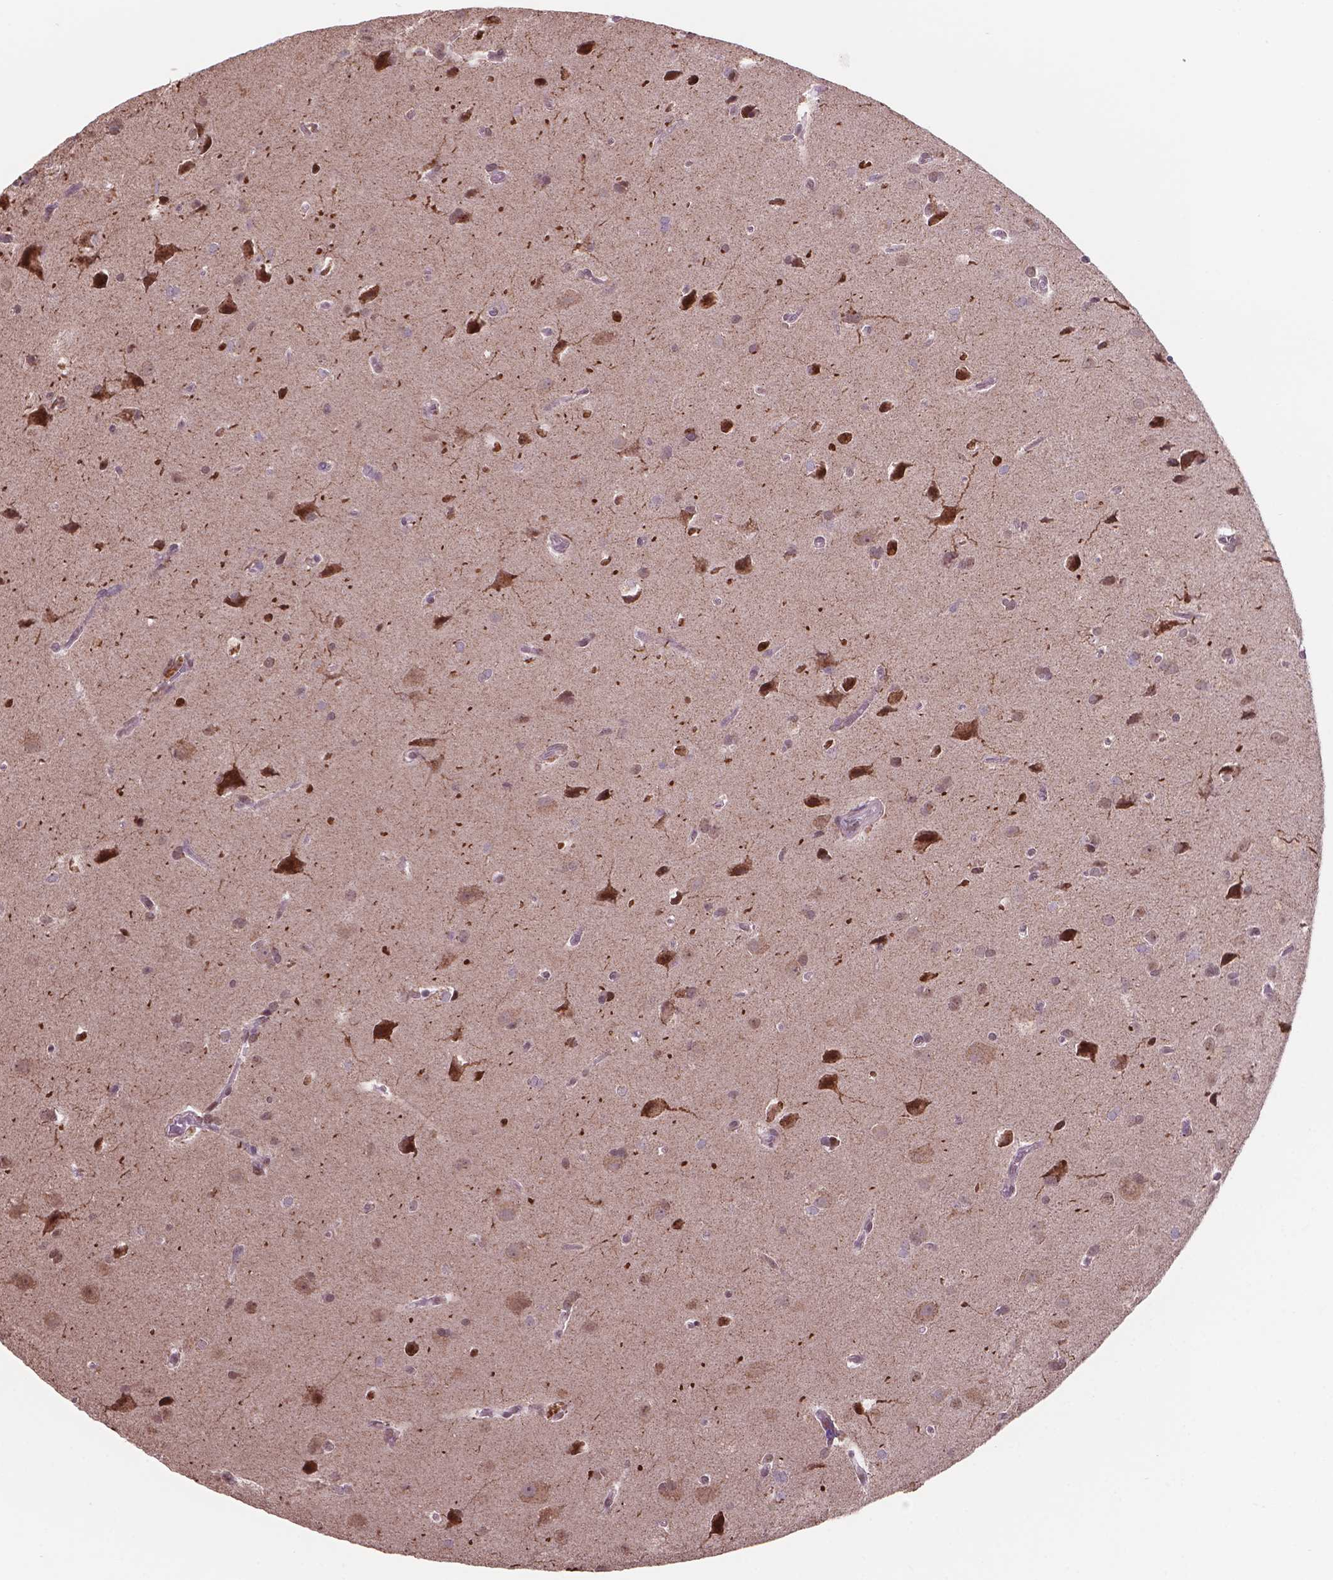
{"staining": {"intensity": "moderate", "quantity": ">75%", "location": "cytoplasmic/membranous,nuclear"}, "tissue": "glioma", "cell_type": "Tumor cells", "image_type": "cancer", "snomed": [{"axis": "morphology", "description": "Glioma, malignant, Low grade"}, {"axis": "topography", "description": "Brain"}], "caption": "A histopathology image of glioma stained for a protein demonstrates moderate cytoplasmic/membranous and nuclear brown staining in tumor cells. (IHC, brightfield microscopy, high magnification).", "gene": "NDUFA10", "patient": {"sex": "male", "age": 58}}